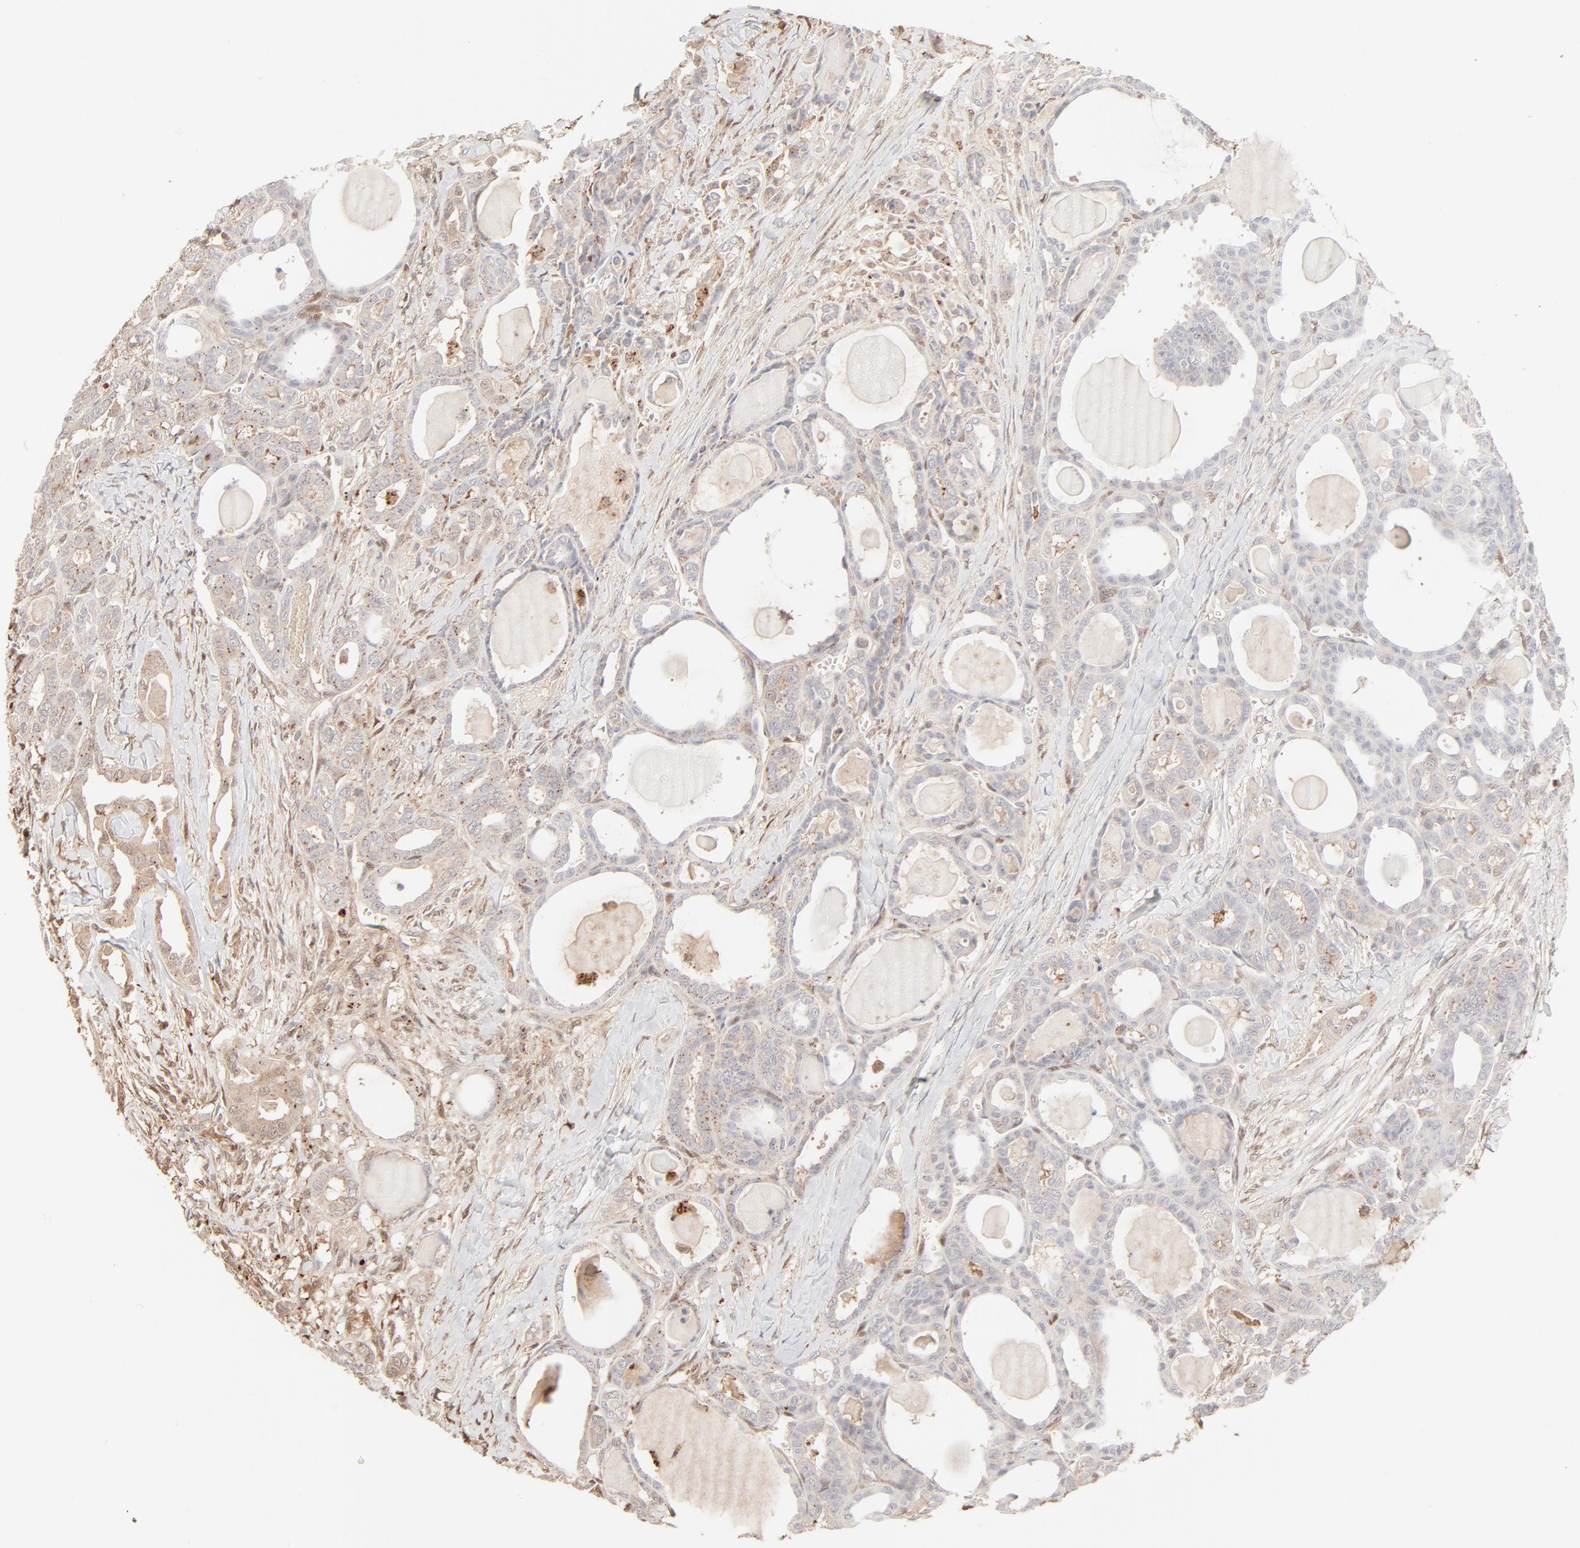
{"staining": {"intensity": "negative", "quantity": "none", "location": "none"}, "tissue": "thyroid cancer", "cell_type": "Tumor cells", "image_type": "cancer", "snomed": [{"axis": "morphology", "description": "Carcinoma, NOS"}, {"axis": "topography", "description": "Thyroid gland"}], "caption": "A high-resolution micrograph shows immunohistochemistry (IHC) staining of thyroid carcinoma, which reveals no significant positivity in tumor cells.", "gene": "LGALS2", "patient": {"sex": "female", "age": 91}}